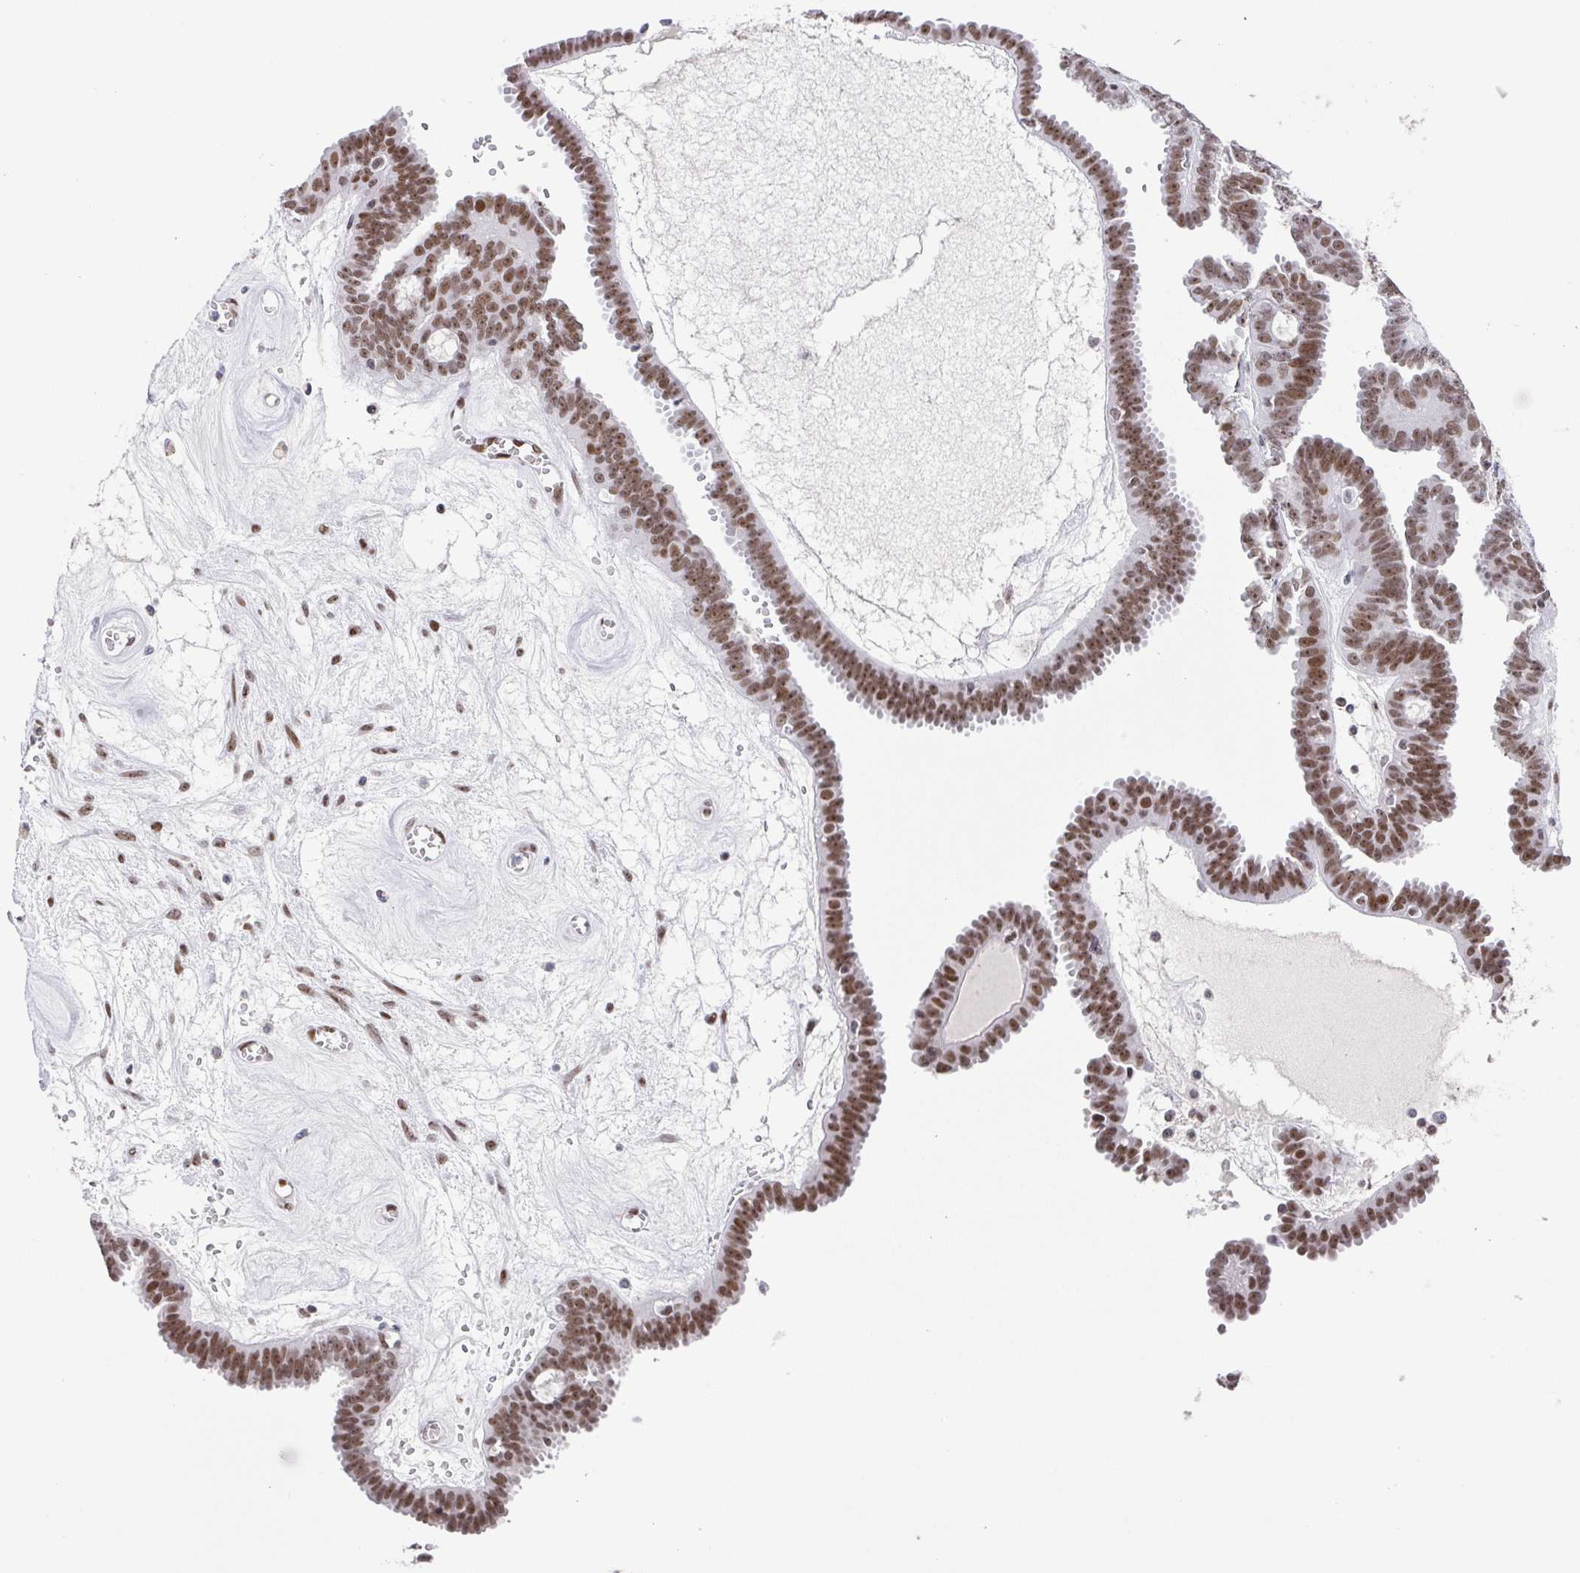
{"staining": {"intensity": "moderate", "quantity": ">75%", "location": "nuclear"}, "tissue": "ovarian cancer", "cell_type": "Tumor cells", "image_type": "cancer", "snomed": [{"axis": "morphology", "description": "Cystadenocarcinoma, serous, NOS"}, {"axis": "topography", "description": "Ovary"}], "caption": "IHC micrograph of human ovarian cancer (serous cystadenocarcinoma) stained for a protein (brown), which demonstrates medium levels of moderate nuclear expression in about >75% of tumor cells.", "gene": "RB1", "patient": {"sex": "female", "age": 71}}